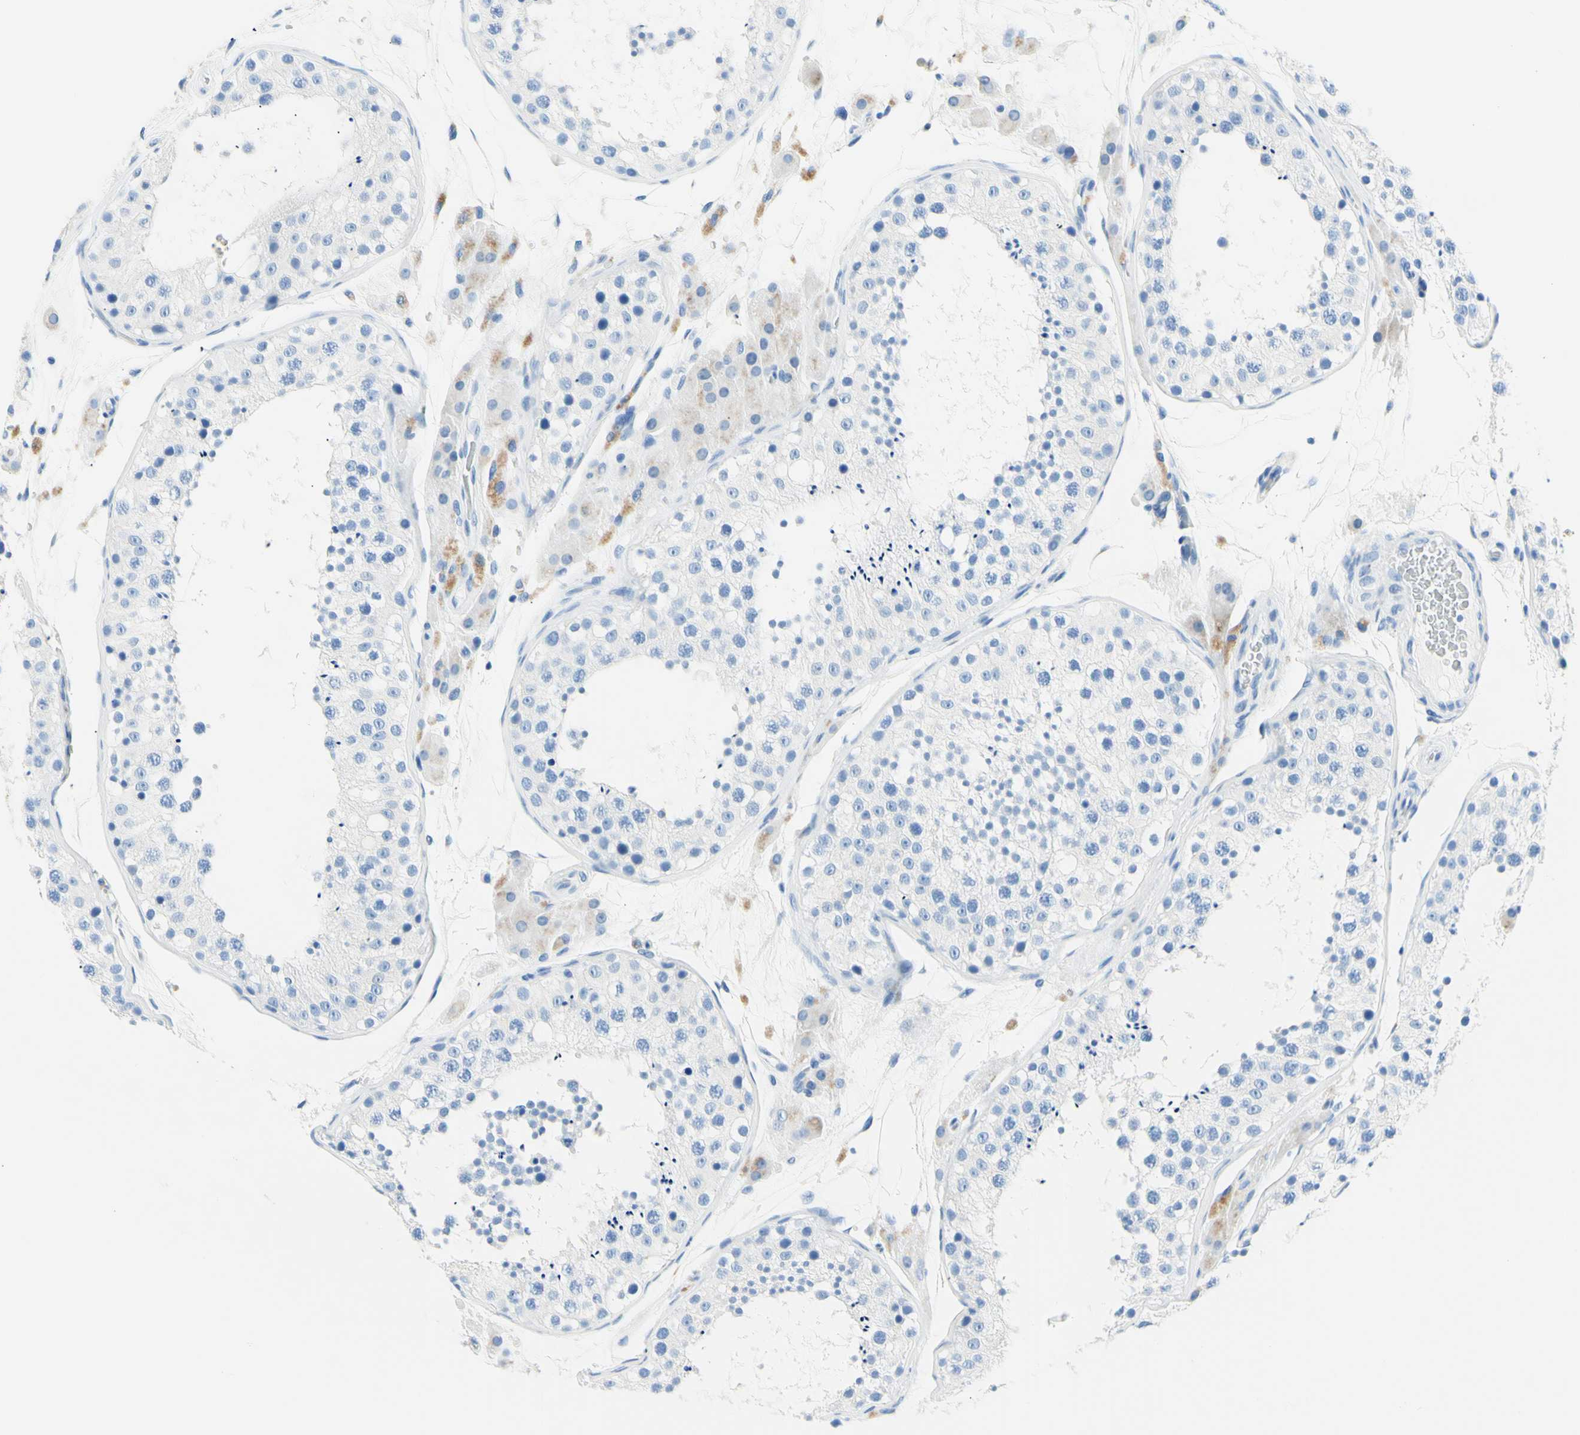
{"staining": {"intensity": "negative", "quantity": "none", "location": "none"}, "tissue": "testis", "cell_type": "Cells in seminiferous ducts", "image_type": "normal", "snomed": [{"axis": "morphology", "description": "Normal tissue, NOS"}, {"axis": "topography", "description": "Testis"}], "caption": "High magnification brightfield microscopy of unremarkable testis stained with DAB (brown) and counterstained with hematoxylin (blue): cells in seminiferous ducts show no significant positivity. (DAB (3,3'-diaminobenzidine) IHC, high magnification).", "gene": "MYH2", "patient": {"sex": "male", "age": 26}}